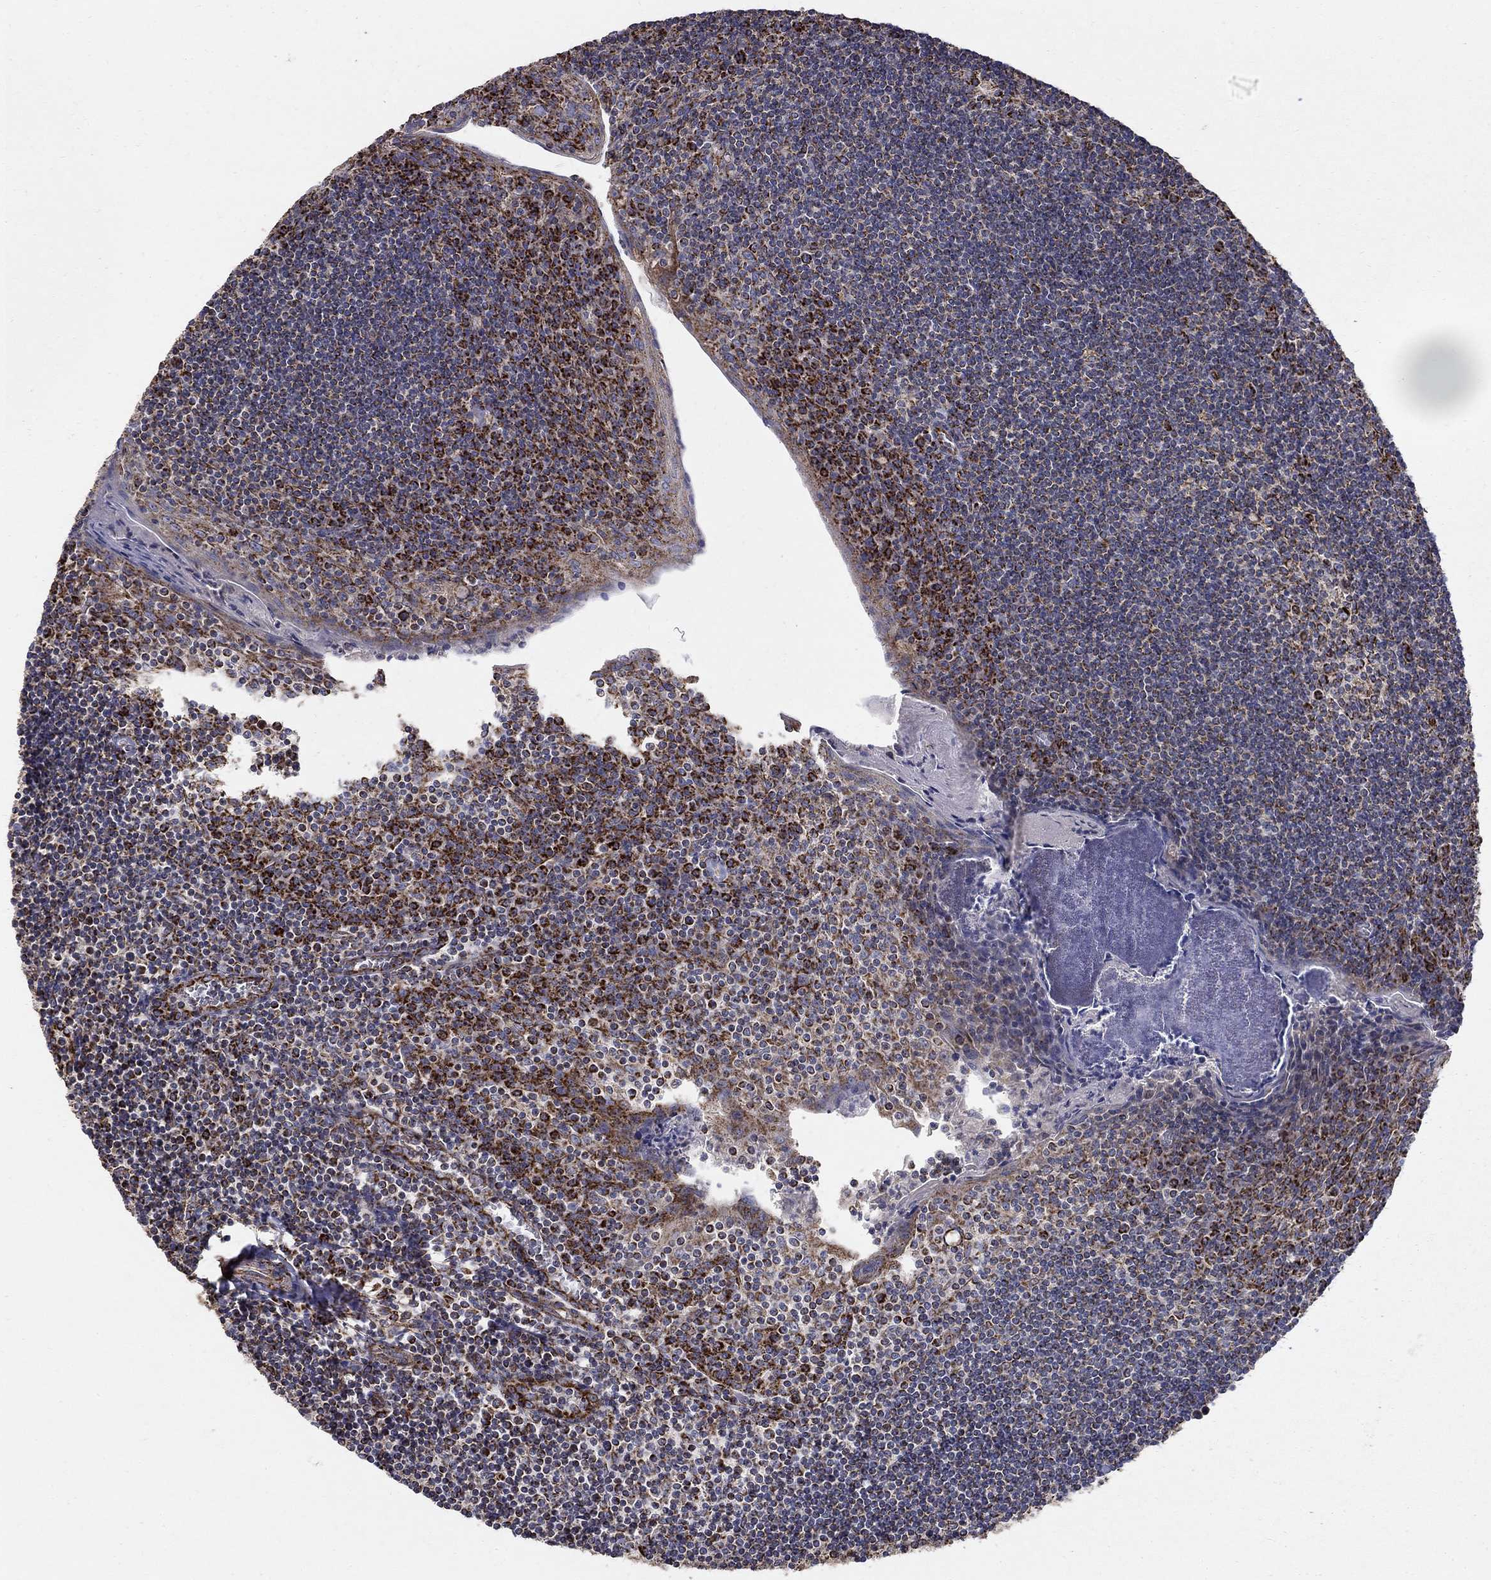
{"staining": {"intensity": "strong", "quantity": "25%-75%", "location": "cytoplasmic/membranous"}, "tissue": "tonsil", "cell_type": "Germinal center cells", "image_type": "normal", "snomed": [{"axis": "morphology", "description": "Normal tissue, NOS"}, {"axis": "topography", "description": "Tonsil"}], "caption": "An immunohistochemistry image of benign tissue is shown. Protein staining in brown labels strong cytoplasmic/membranous positivity in tonsil within germinal center cells.", "gene": "GCSH", "patient": {"sex": "female", "age": 12}}